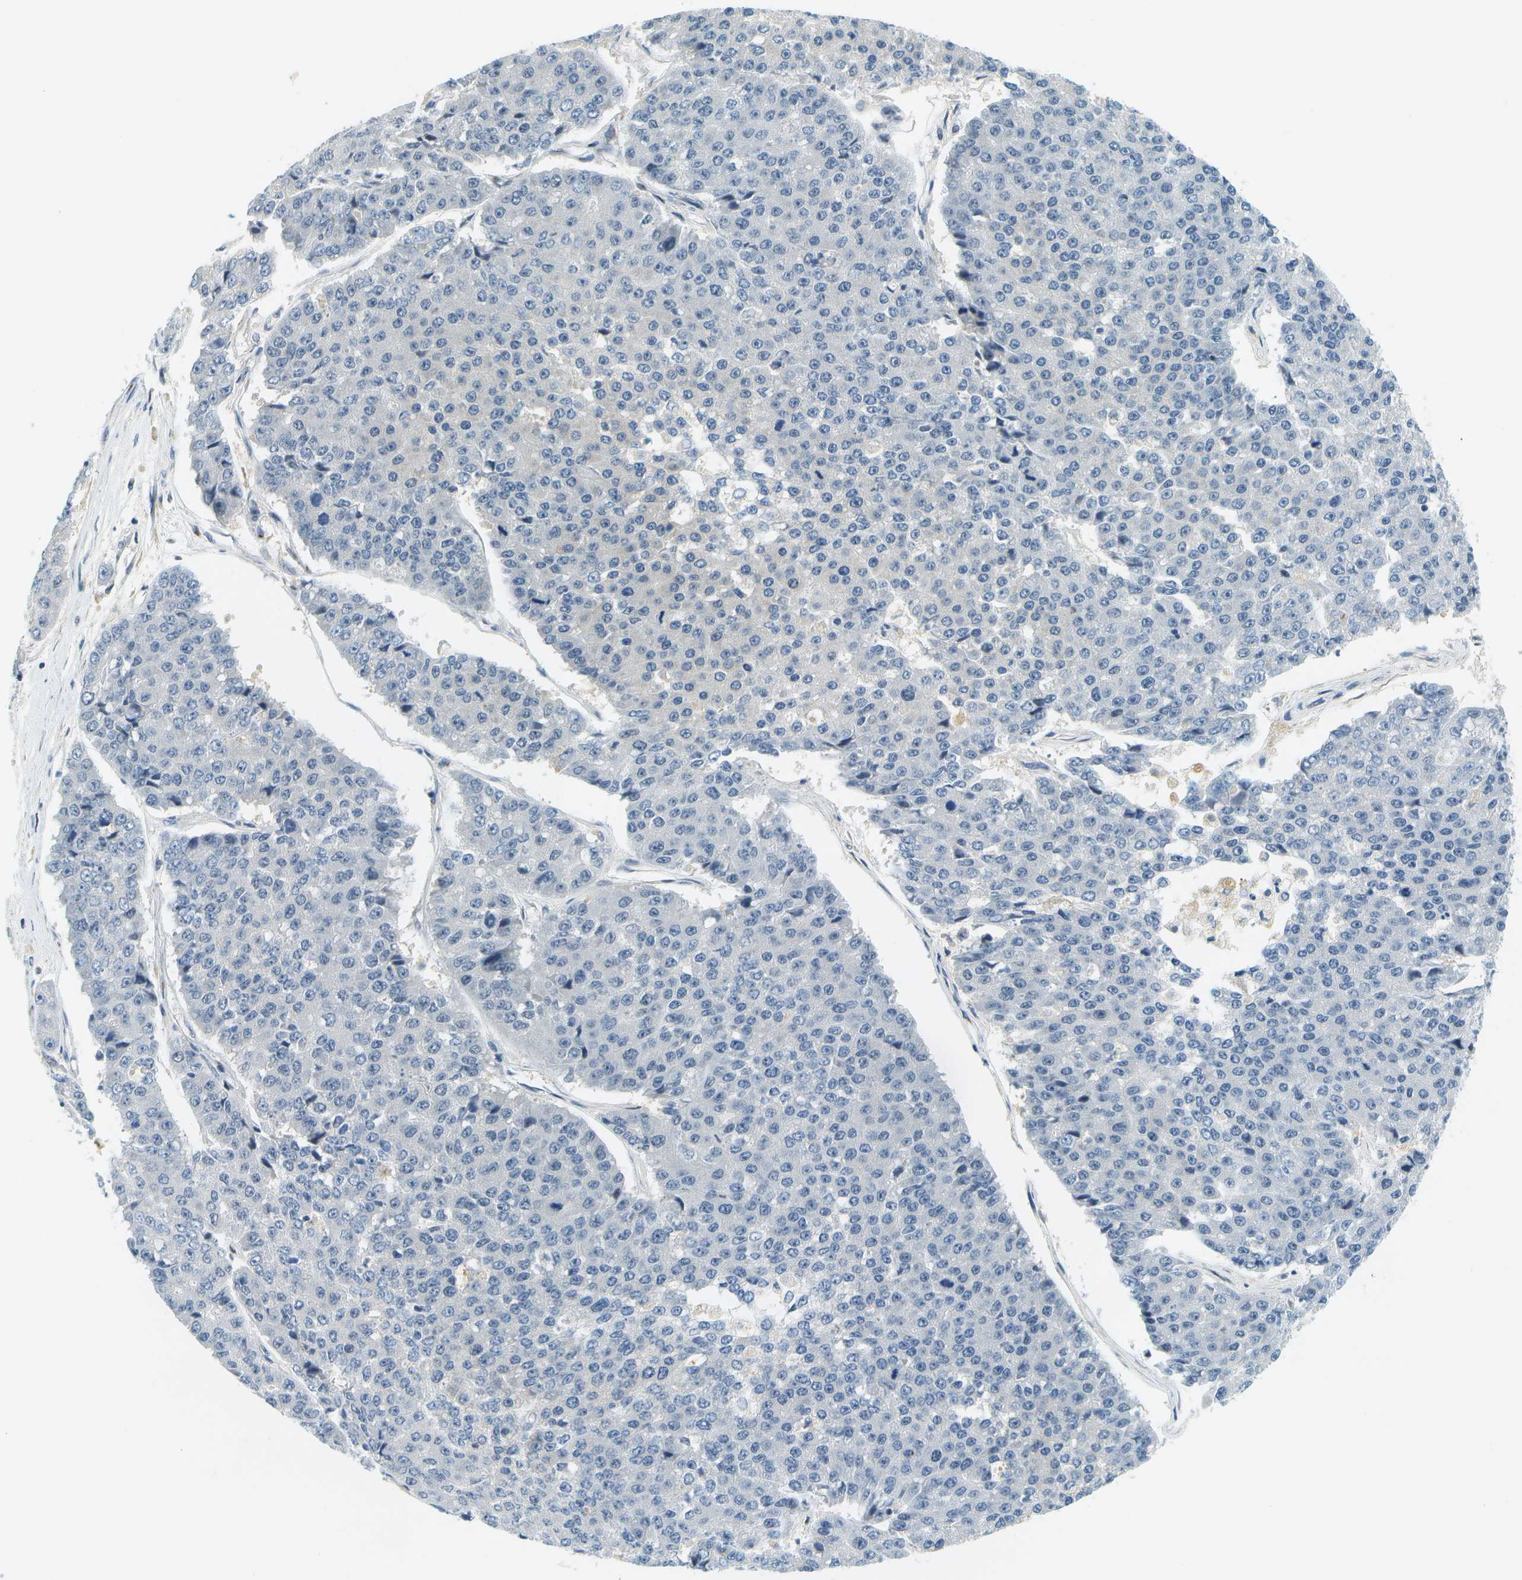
{"staining": {"intensity": "negative", "quantity": "none", "location": "none"}, "tissue": "pancreatic cancer", "cell_type": "Tumor cells", "image_type": "cancer", "snomed": [{"axis": "morphology", "description": "Adenocarcinoma, NOS"}, {"axis": "topography", "description": "Pancreas"}], "caption": "DAB (3,3'-diaminobenzidine) immunohistochemical staining of pancreatic cancer reveals no significant expression in tumor cells.", "gene": "RASGRP2", "patient": {"sex": "male", "age": 50}}